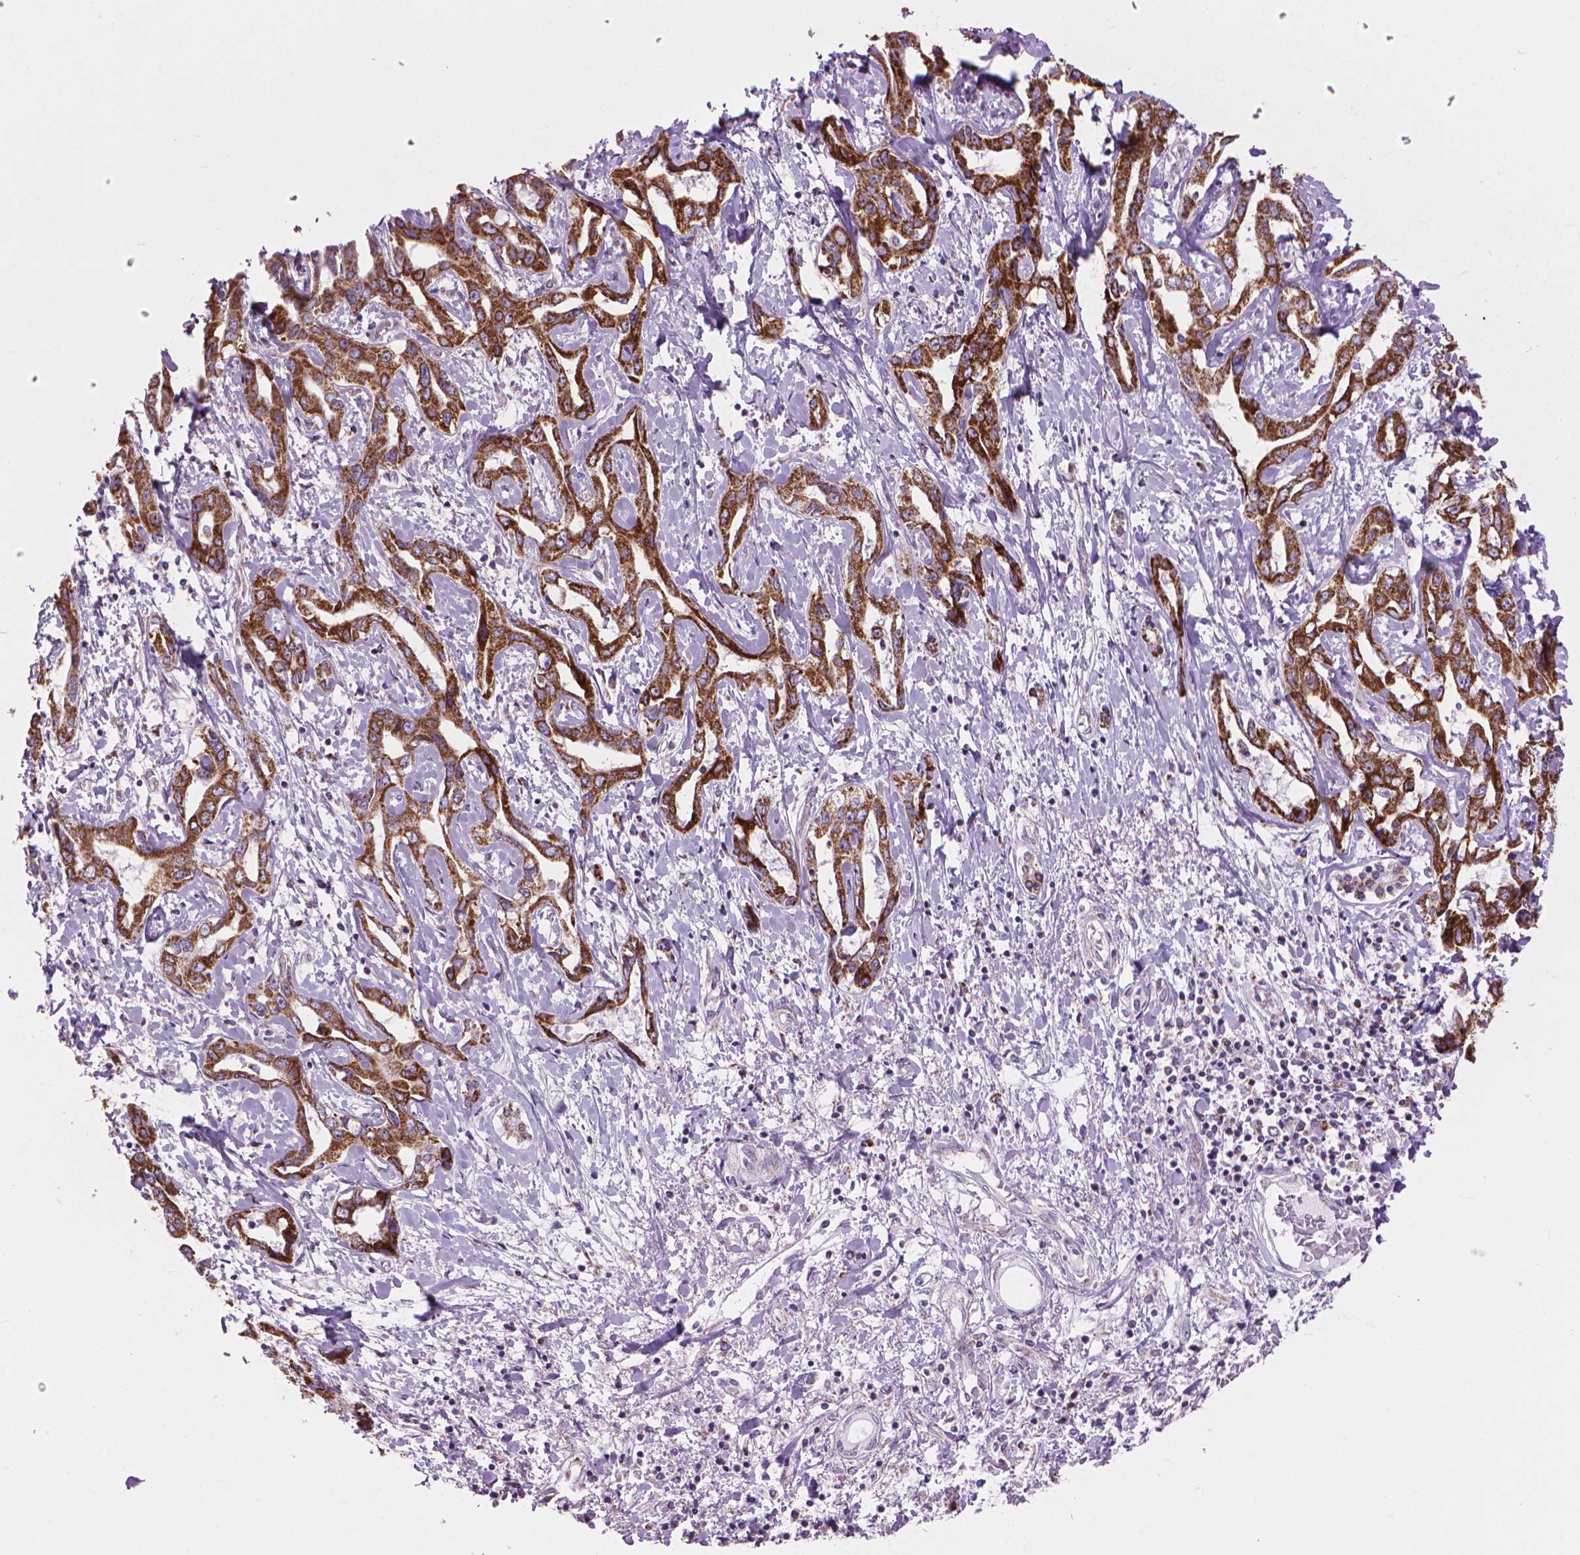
{"staining": {"intensity": "strong", "quantity": ">75%", "location": "cytoplasmic/membranous"}, "tissue": "liver cancer", "cell_type": "Tumor cells", "image_type": "cancer", "snomed": [{"axis": "morphology", "description": "Cholangiocarcinoma"}, {"axis": "topography", "description": "Liver"}], "caption": "Immunohistochemical staining of liver cancer (cholangiocarcinoma) reveals high levels of strong cytoplasmic/membranous staining in approximately >75% of tumor cells.", "gene": "VDAC1", "patient": {"sex": "male", "age": 59}}